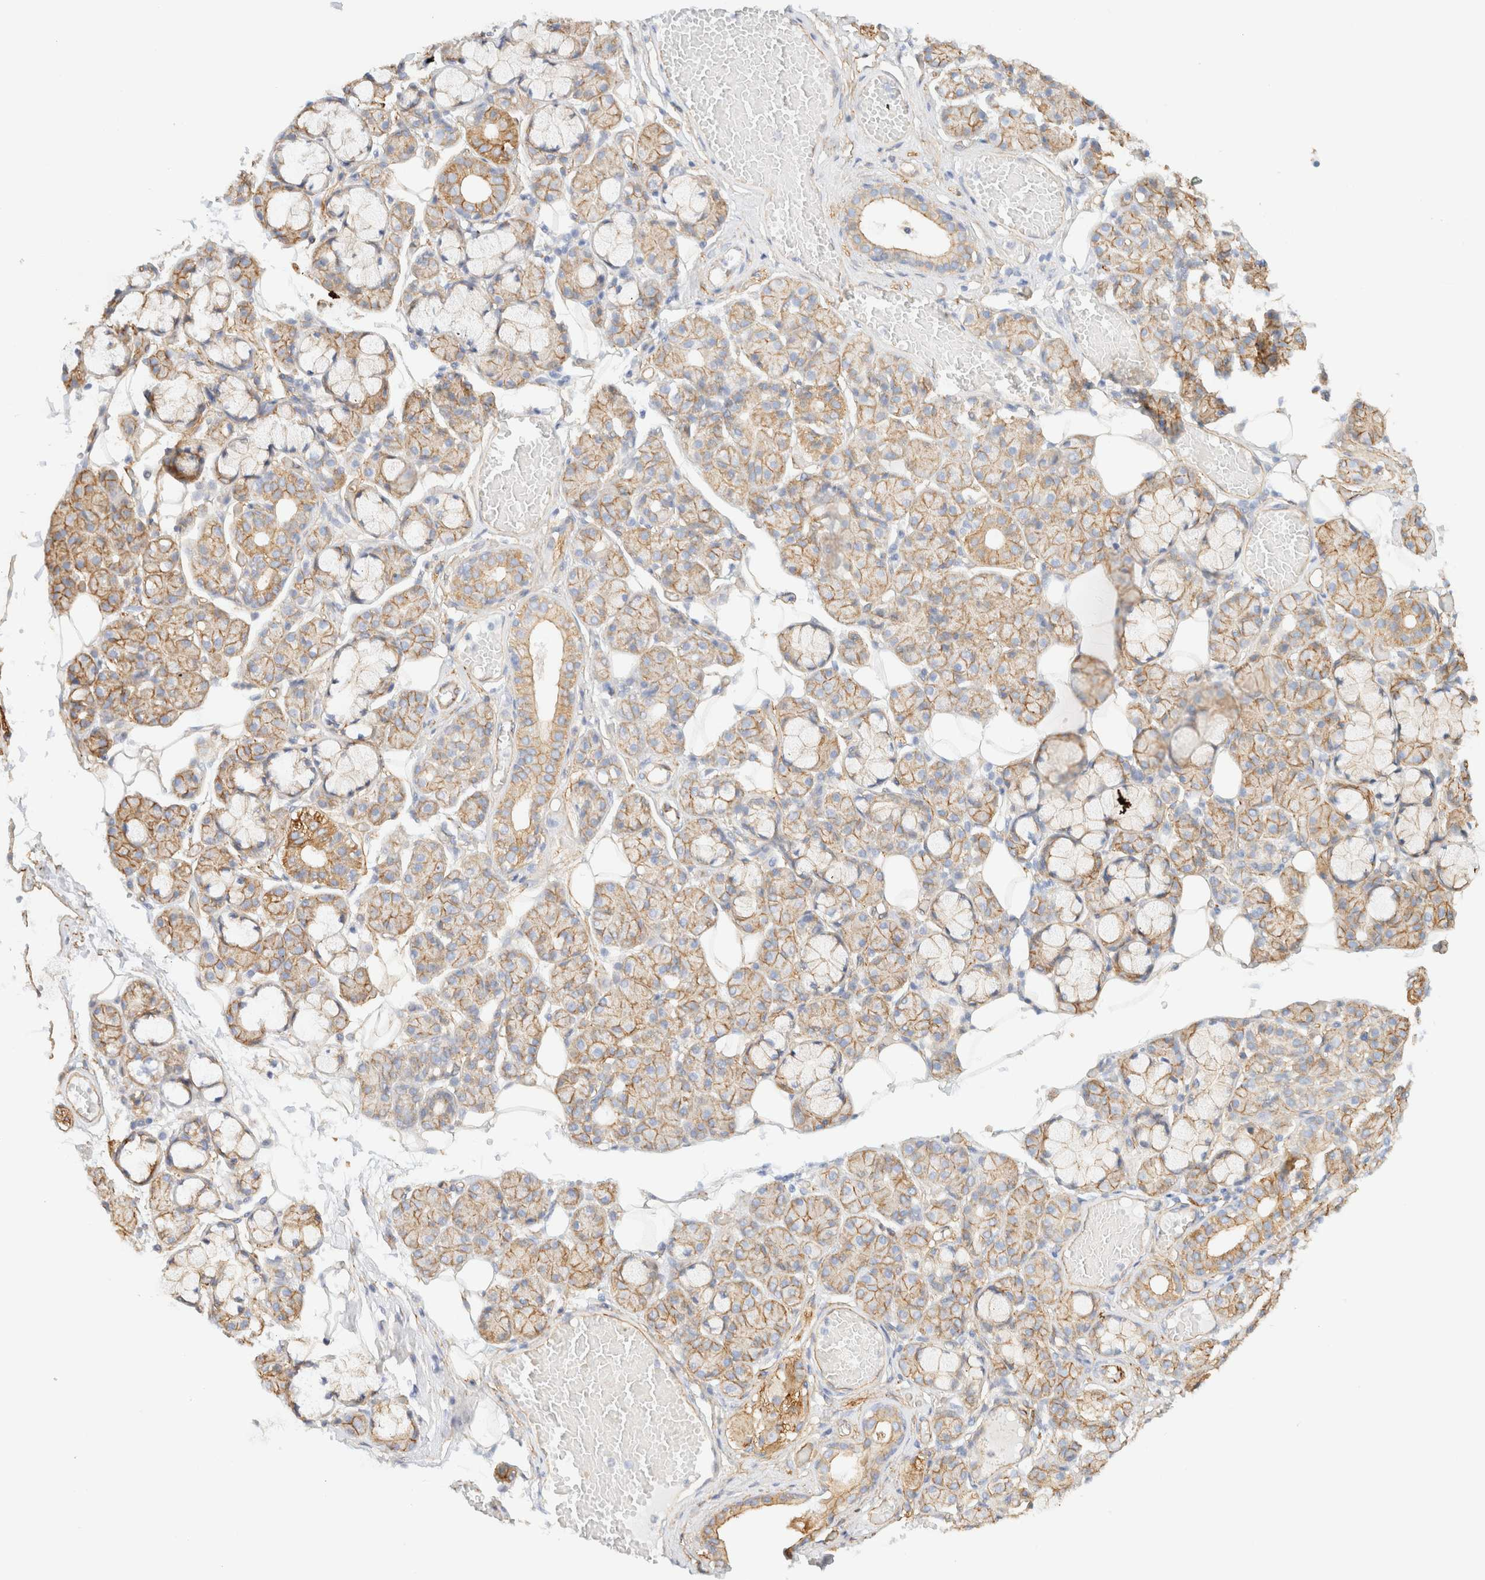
{"staining": {"intensity": "weak", "quantity": ">75%", "location": "cytoplasmic/membranous"}, "tissue": "salivary gland", "cell_type": "Glandular cells", "image_type": "normal", "snomed": [{"axis": "morphology", "description": "Normal tissue, NOS"}, {"axis": "topography", "description": "Salivary gland"}], "caption": "Immunohistochemistry (IHC) (DAB (3,3'-diaminobenzidine)) staining of normal human salivary gland shows weak cytoplasmic/membranous protein expression in about >75% of glandular cells. (Stains: DAB (3,3'-diaminobenzidine) in brown, nuclei in blue, Microscopy: brightfield microscopy at high magnification).", "gene": "CYB5R4", "patient": {"sex": "male", "age": 63}}